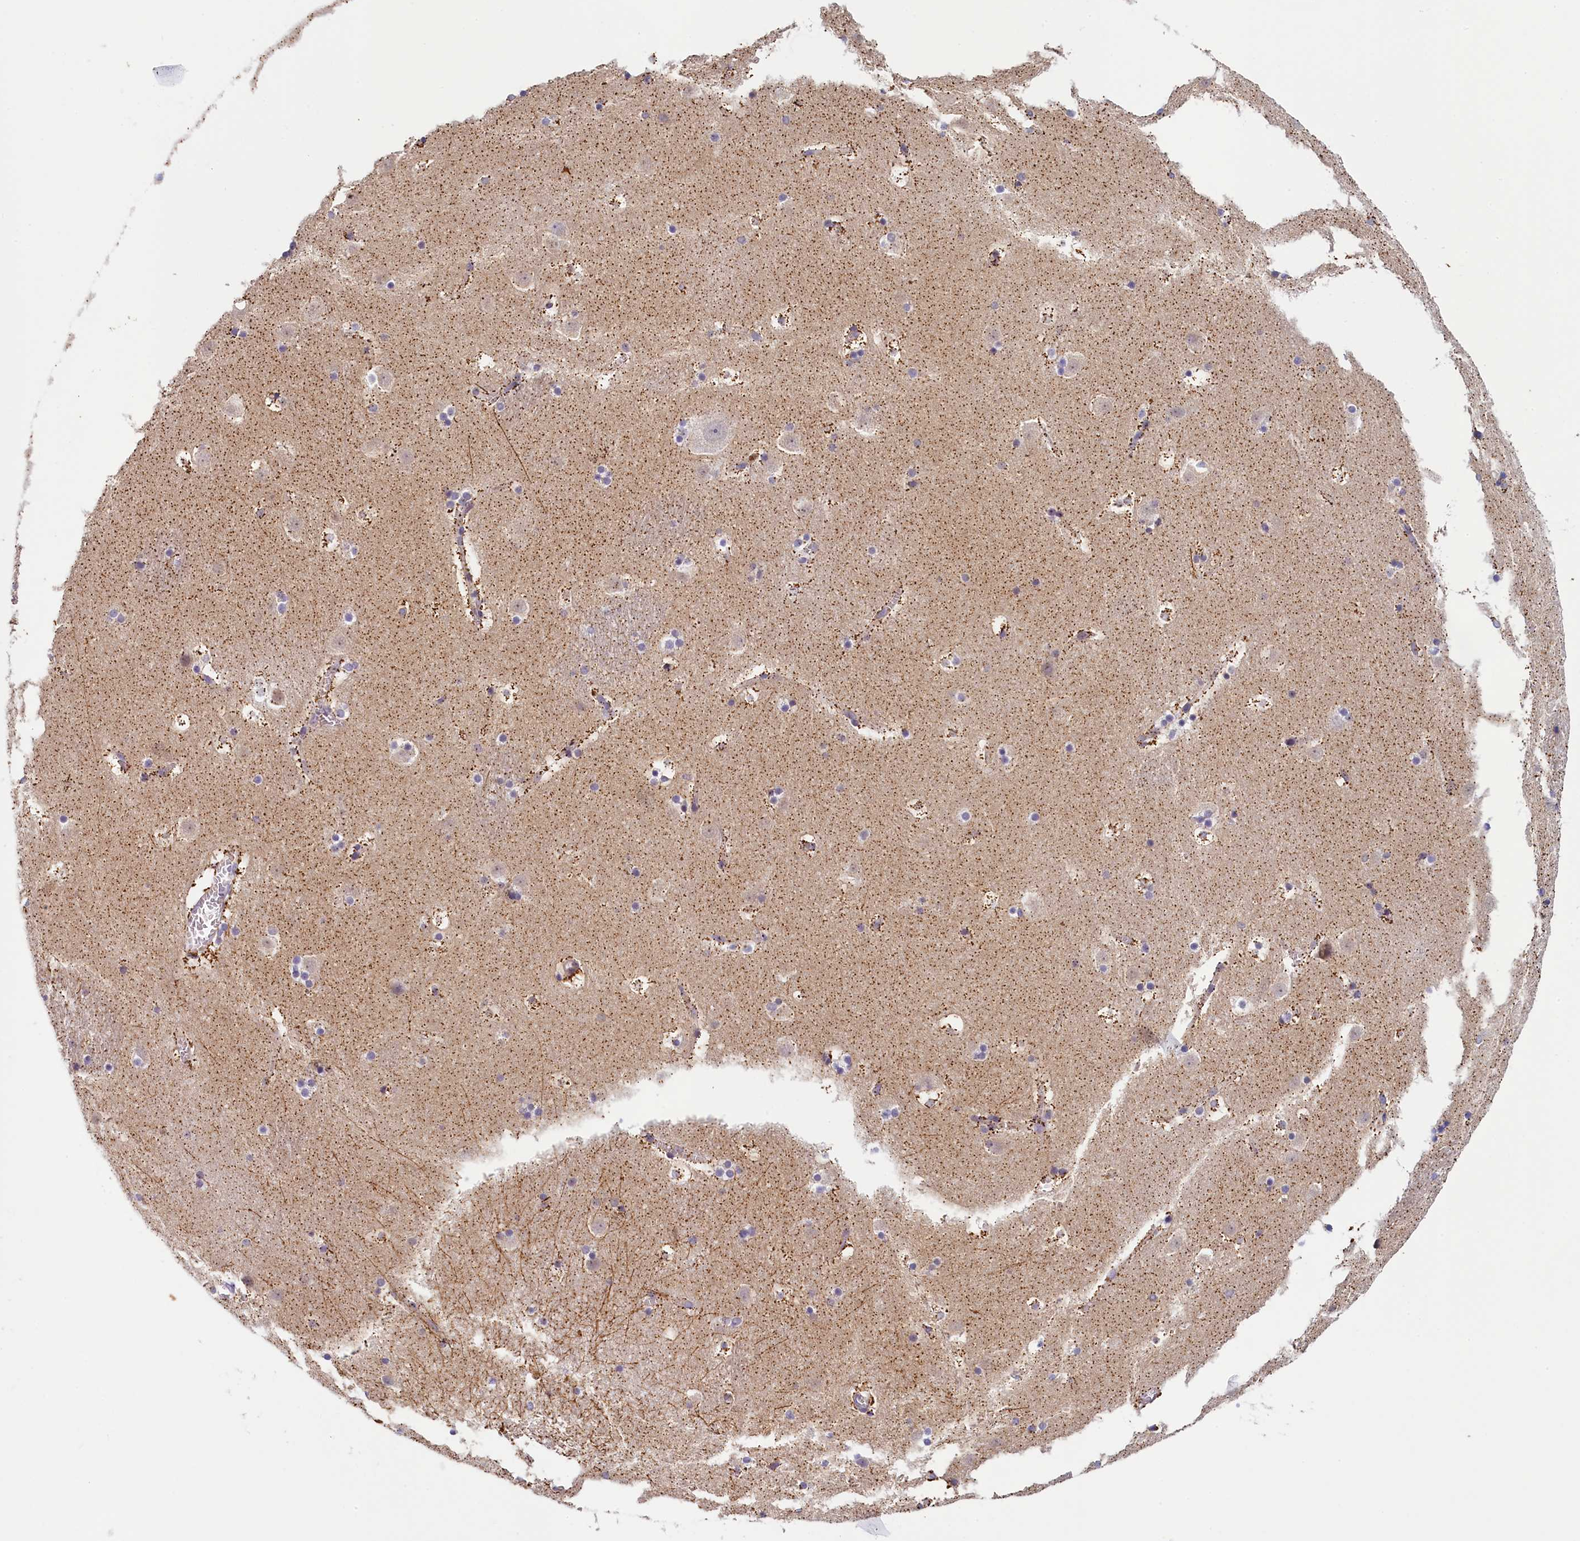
{"staining": {"intensity": "weak", "quantity": "<25%", "location": "cytoplasmic/membranous"}, "tissue": "caudate", "cell_type": "Glial cells", "image_type": "normal", "snomed": [{"axis": "morphology", "description": "Normal tissue, NOS"}, {"axis": "topography", "description": "Lateral ventricle wall"}], "caption": "A histopathology image of caudate stained for a protein displays no brown staining in glial cells.", "gene": "TRAF3IP3", "patient": {"sex": "male", "age": 45}}